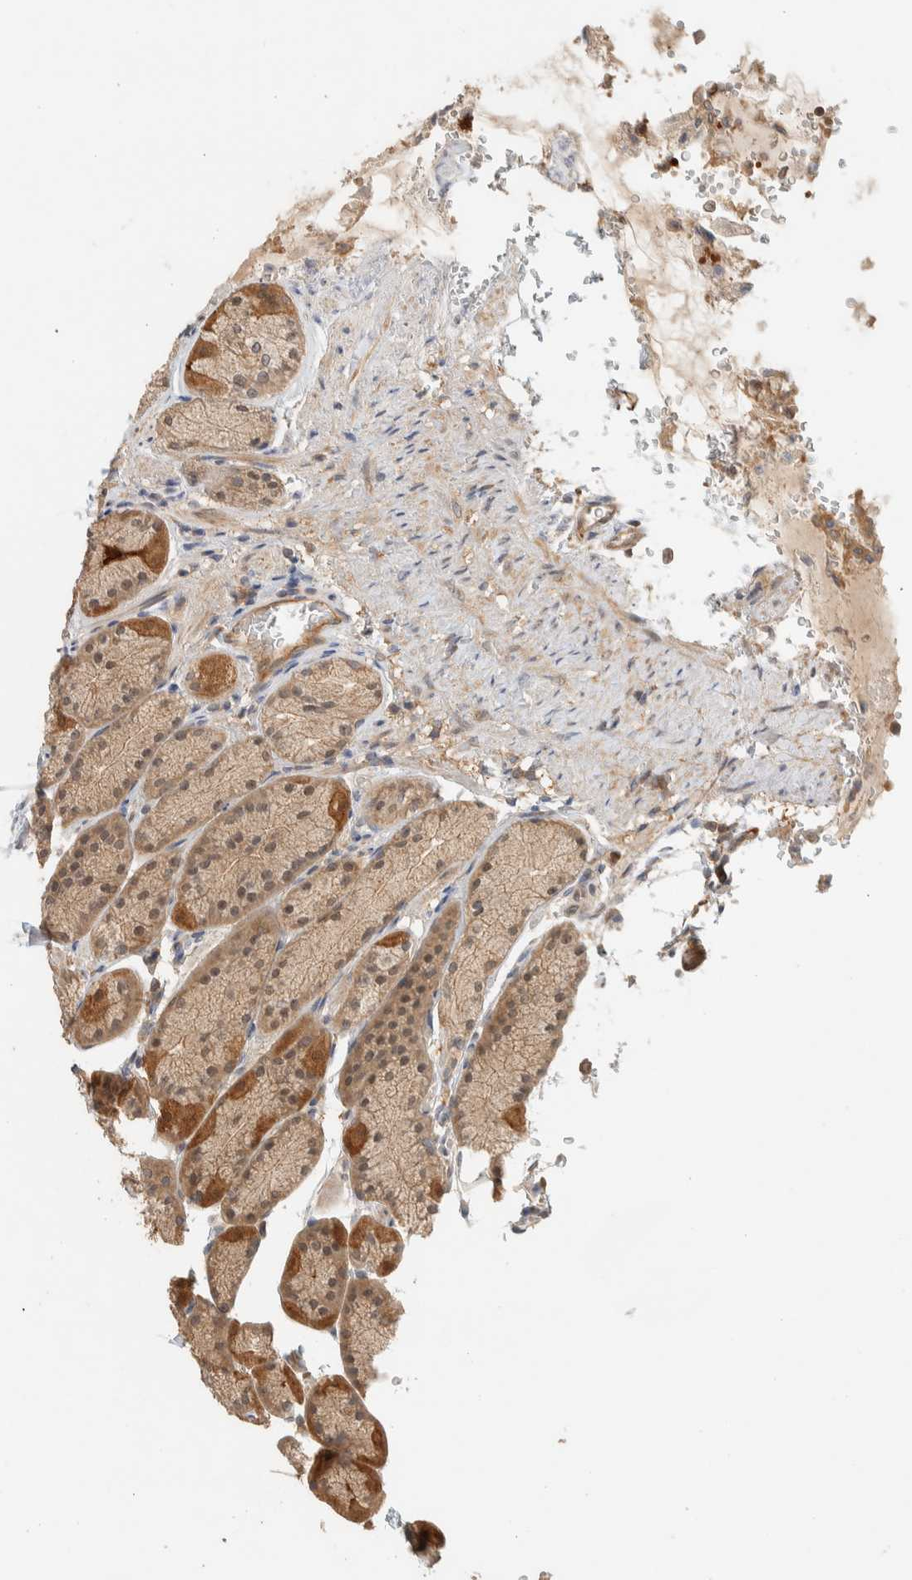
{"staining": {"intensity": "moderate", "quantity": ">75%", "location": "cytoplasmic/membranous"}, "tissue": "stomach", "cell_type": "Glandular cells", "image_type": "normal", "snomed": [{"axis": "morphology", "description": "Normal tissue, NOS"}, {"axis": "topography", "description": "Stomach"}], "caption": "This image displays immunohistochemistry (IHC) staining of benign stomach, with medium moderate cytoplasmic/membranous staining in about >75% of glandular cells.", "gene": "ADSS2", "patient": {"sex": "male", "age": 42}}